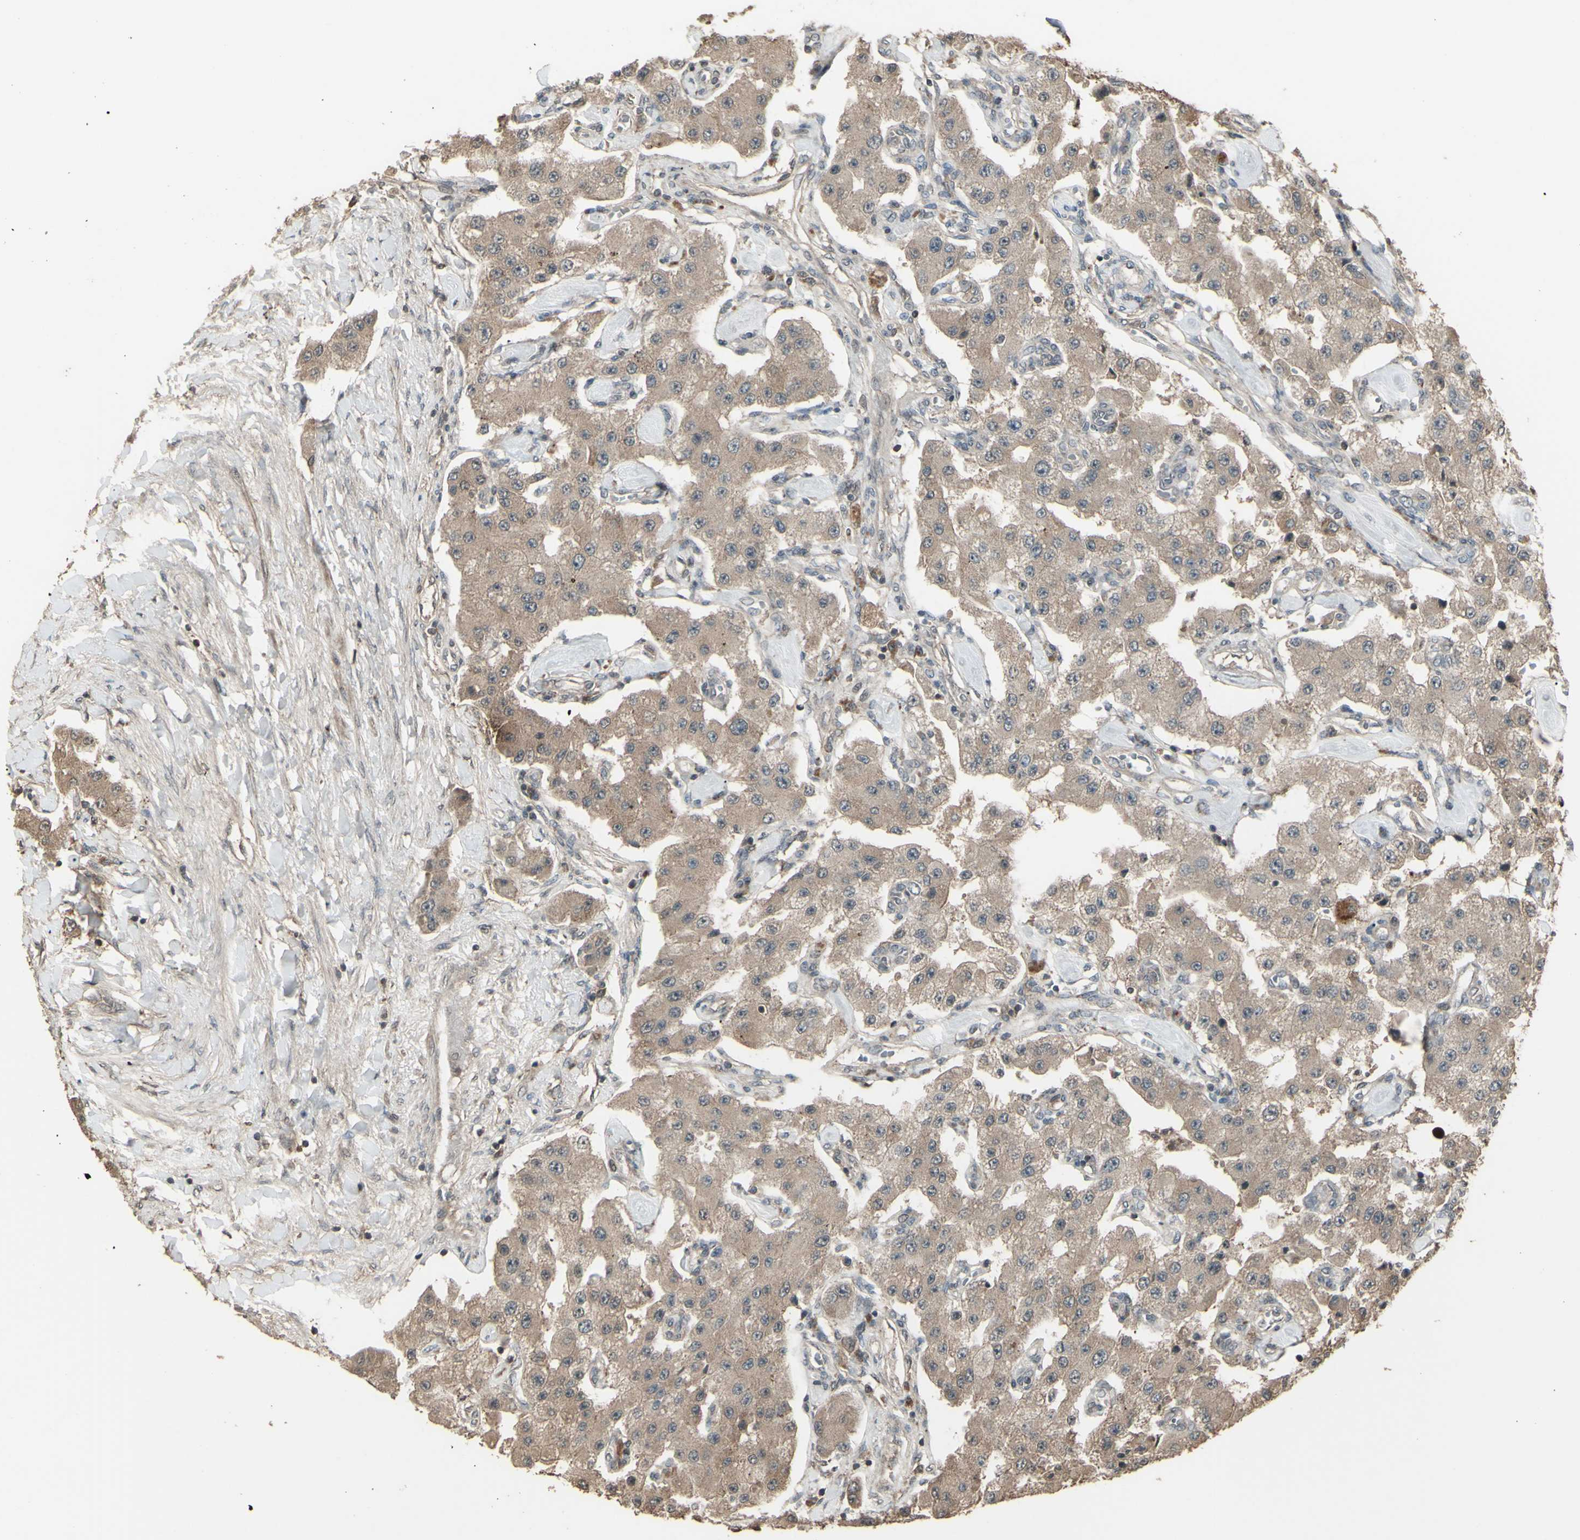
{"staining": {"intensity": "weak", "quantity": ">75%", "location": "cytoplasmic/membranous"}, "tissue": "carcinoid", "cell_type": "Tumor cells", "image_type": "cancer", "snomed": [{"axis": "morphology", "description": "Carcinoid, malignant, NOS"}, {"axis": "topography", "description": "Pancreas"}], "caption": "IHC (DAB) staining of carcinoid shows weak cytoplasmic/membranous protein positivity in about >75% of tumor cells. Nuclei are stained in blue.", "gene": "GNAS", "patient": {"sex": "male", "age": 41}}